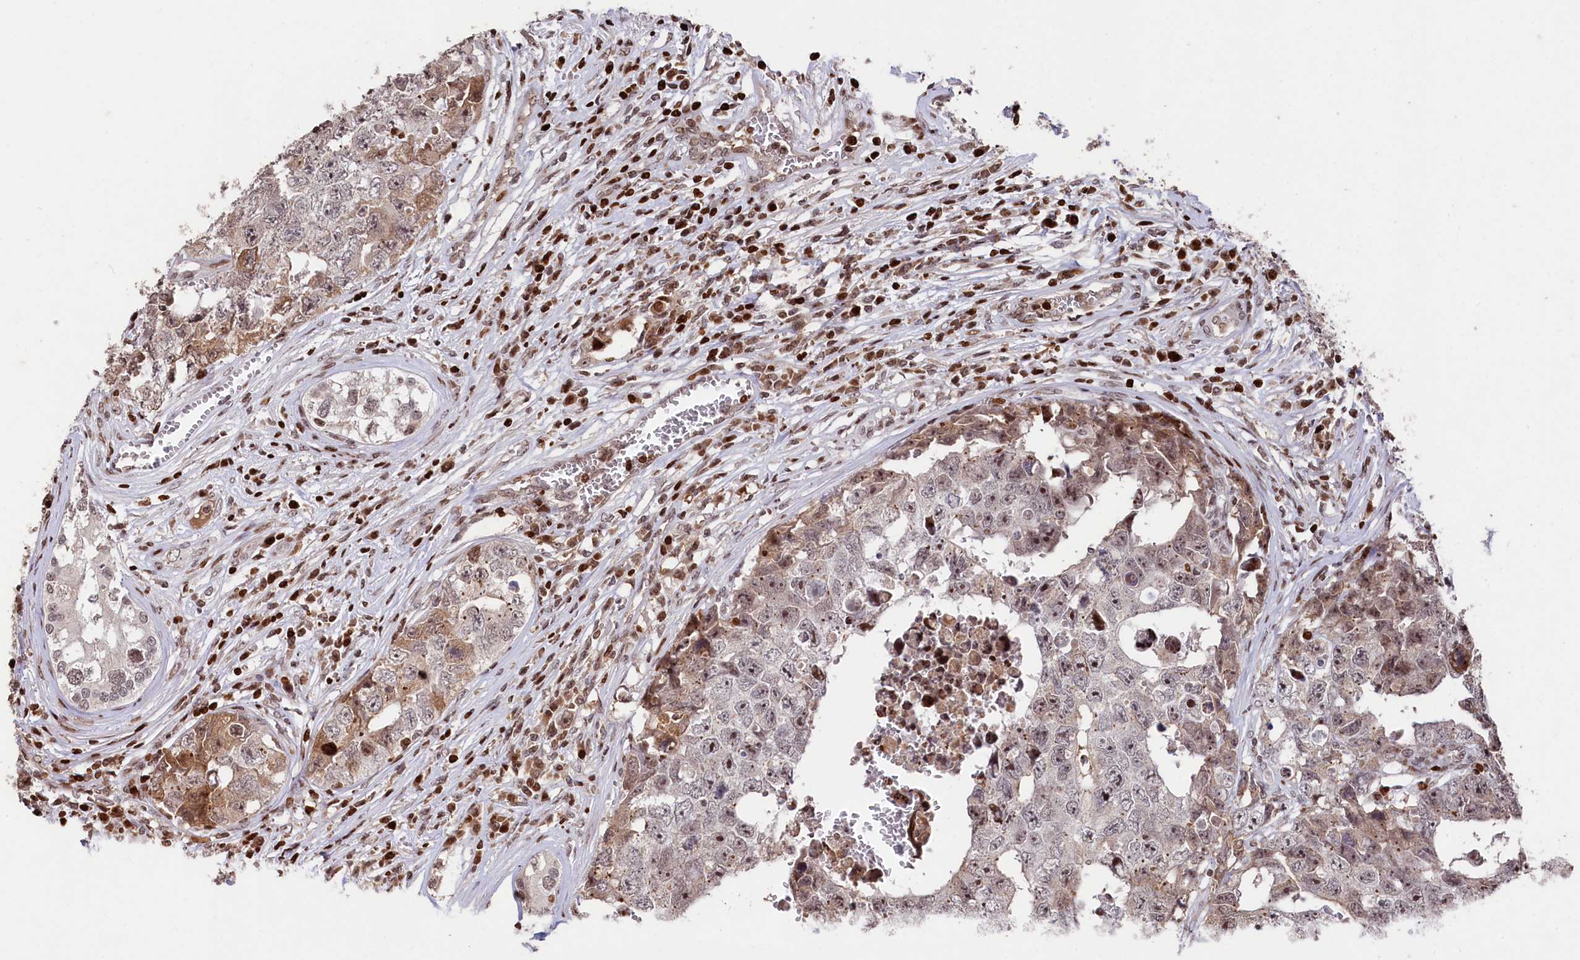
{"staining": {"intensity": "moderate", "quantity": "<25%", "location": "cytoplasmic/membranous,nuclear"}, "tissue": "testis cancer", "cell_type": "Tumor cells", "image_type": "cancer", "snomed": [{"axis": "morphology", "description": "Carcinoma, Embryonal, NOS"}, {"axis": "topography", "description": "Testis"}], "caption": "Protein analysis of testis embryonal carcinoma tissue exhibits moderate cytoplasmic/membranous and nuclear expression in about <25% of tumor cells. The staining was performed using DAB (3,3'-diaminobenzidine) to visualize the protein expression in brown, while the nuclei were stained in blue with hematoxylin (Magnification: 20x).", "gene": "MCF2L2", "patient": {"sex": "male", "age": 17}}